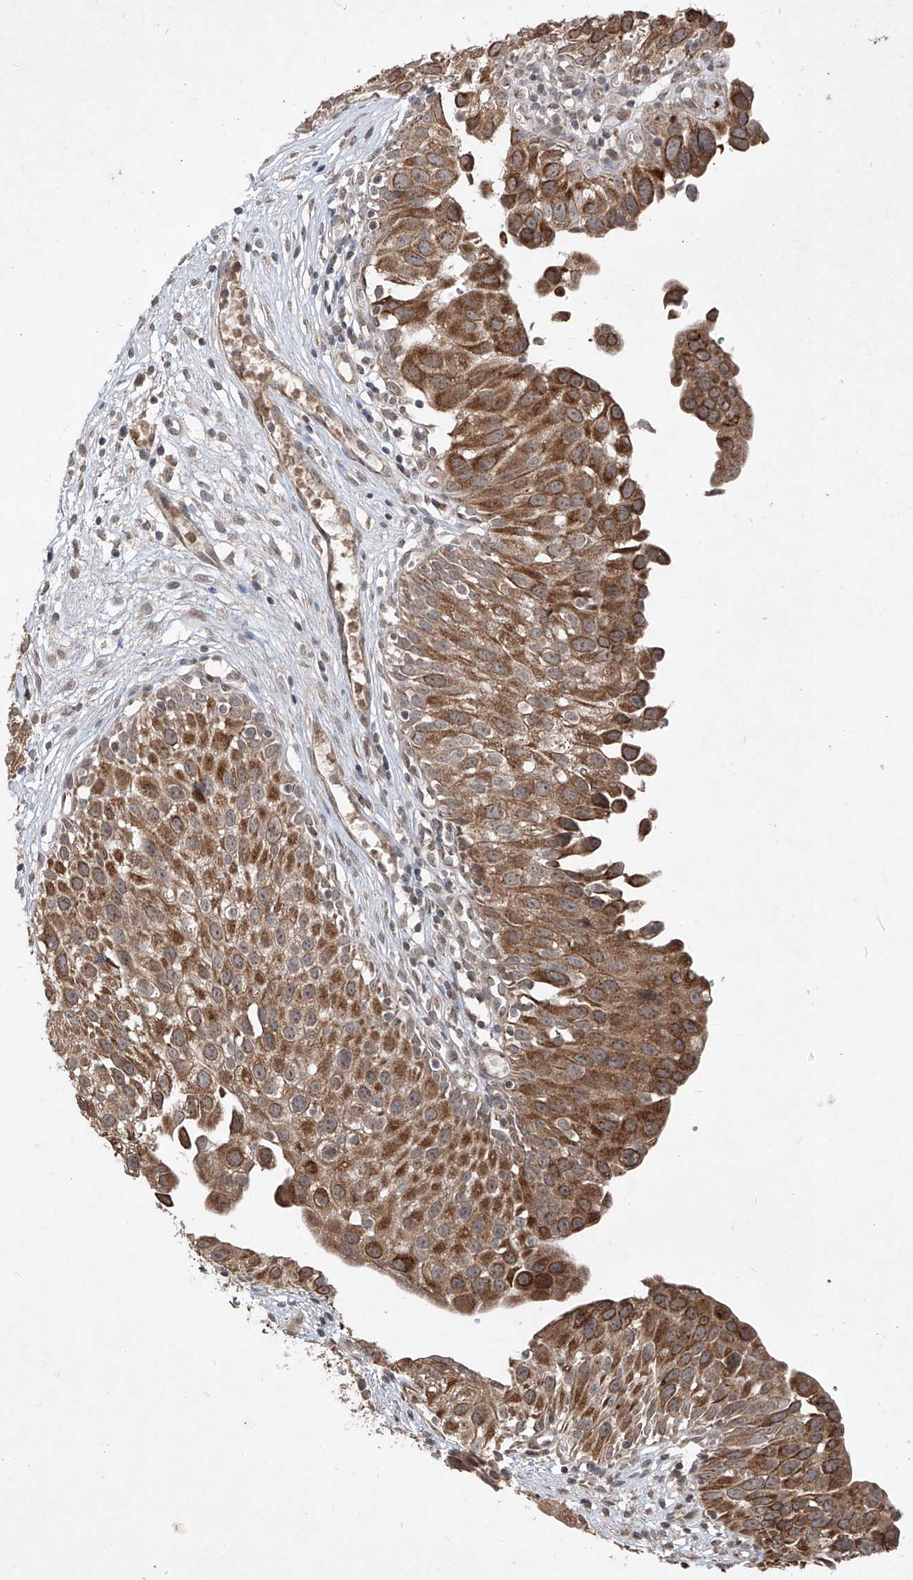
{"staining": {"intensity": "strong", "quantity": ">75%", "location": "cytoplasmic/membranous"}, "tissue": "urinary bladder", "cell_type": "Urothelial cells", "image_type": "normal", "snomed": [{"axis": "morphology", "description": "Normal tissue, NOS"}, {"axis": "topography", "description": "Urinary bladder"}], "caption": "This is an image of IHC staining of unremarkable urinary bladder, which shows strong positivity in the cytoplasmic/membranous of urothelial cells.", "gene": "ABCD3", "patient": {"sex": "male", "age": 51}}